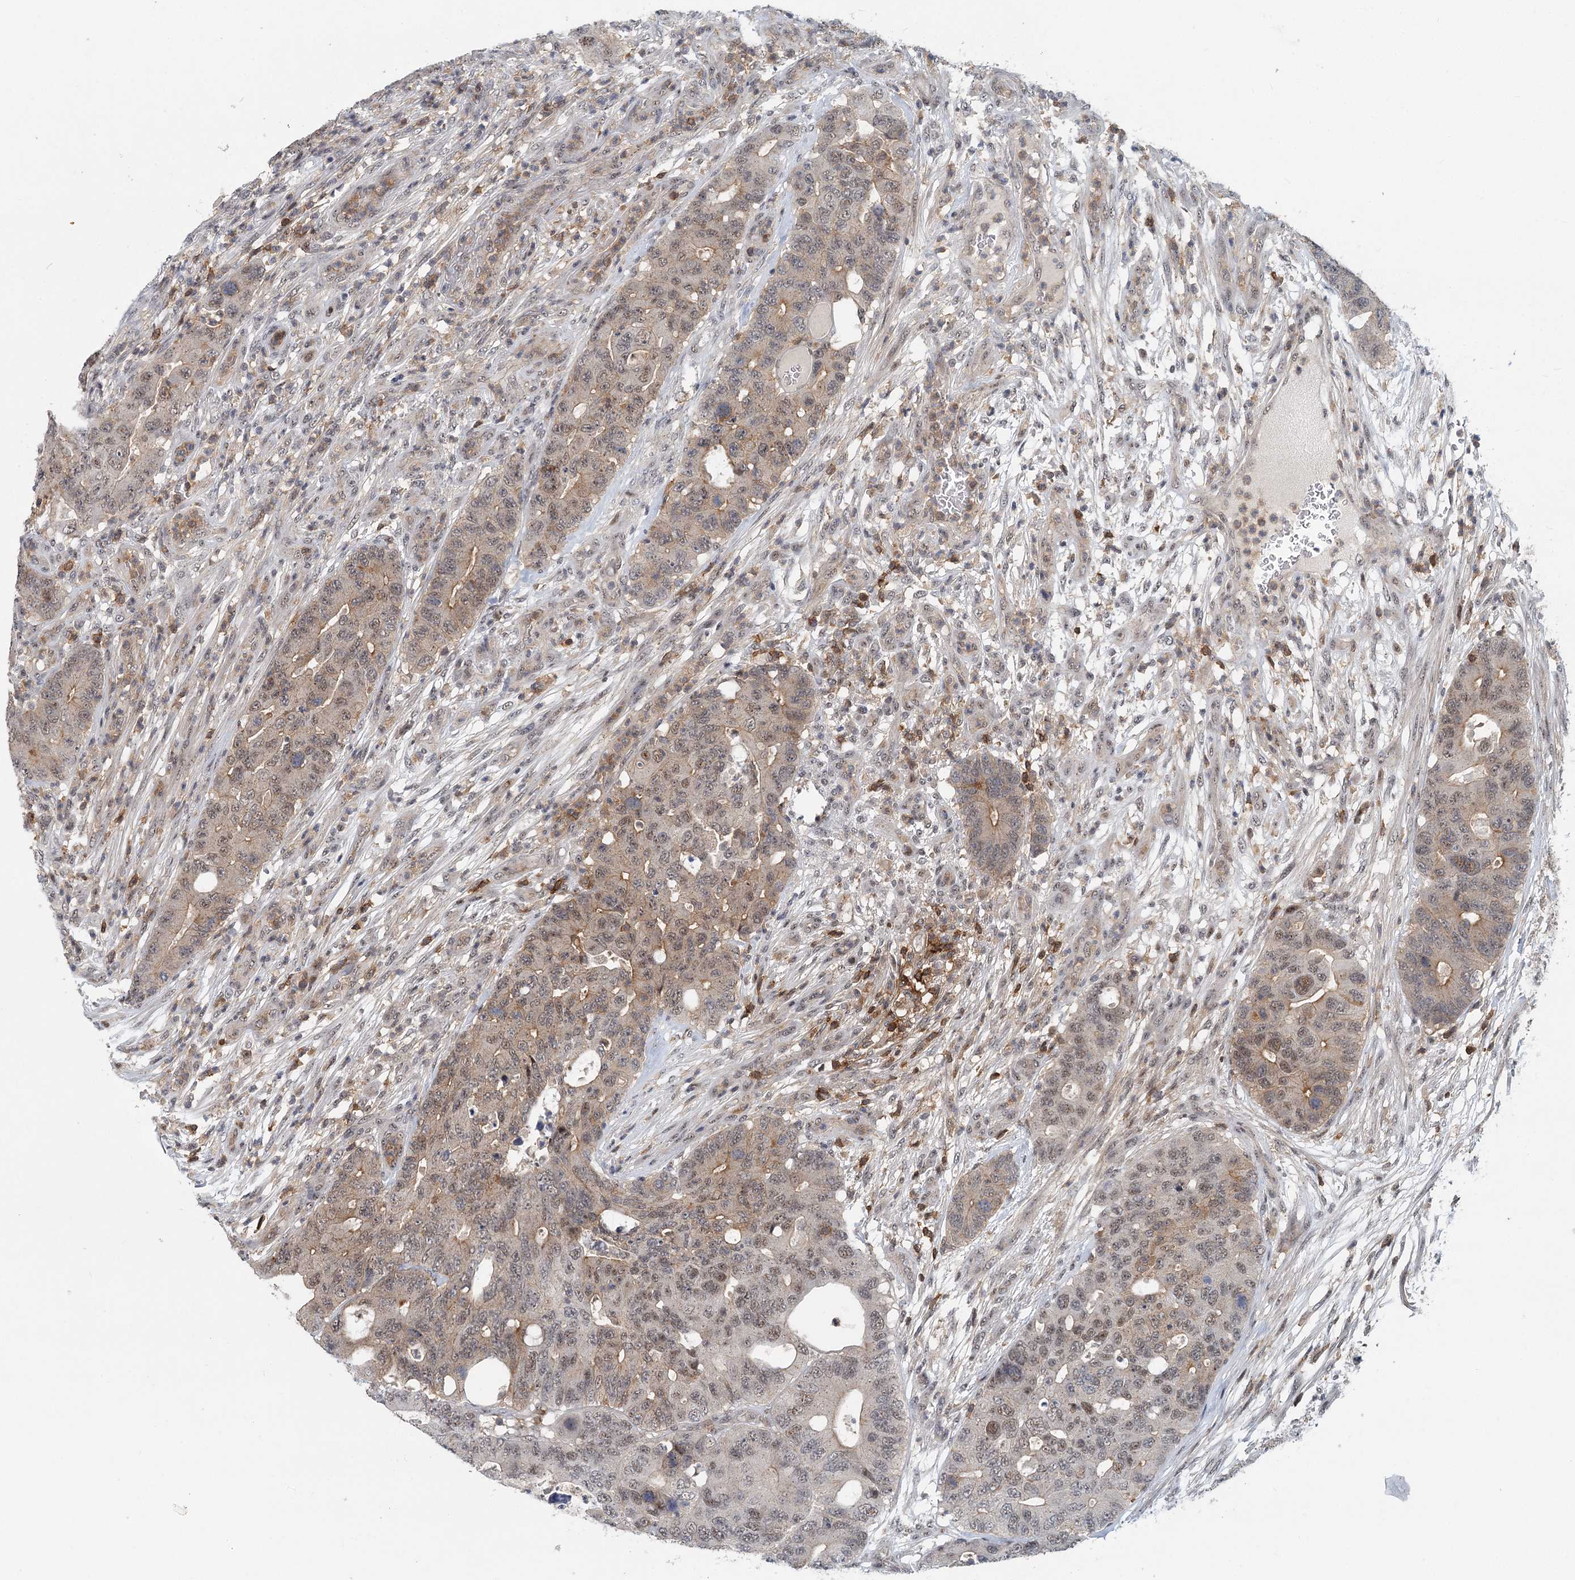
{"staining": {"intensity": "weak", "quantity": "25%-75%", "location": "nuclear"}, "tissue": "colorectal cancer", "cell_type": "Tumor cells", "image_type": "cancer", "snomed": [{"axis": "morphology", "description": "Adenocarcinoma, NOS"}, {"axis": "topography", "description": "Colon"}], "caption": "A high-resolution image shows immunohistochemistry staining of colorectal cancer (adenocarcinoma), which exhibits weak nuclear staining in approximately 25%-75% of tumor cells. The staining is performed using DAB (3,3'-diaminobenzidine) brown chromogen to label protein expression. The nuclei are counter-stained blue using hematoxylin.", "gene": "CDC42SE2", "patient": {"sex": "male", "age": 71}}